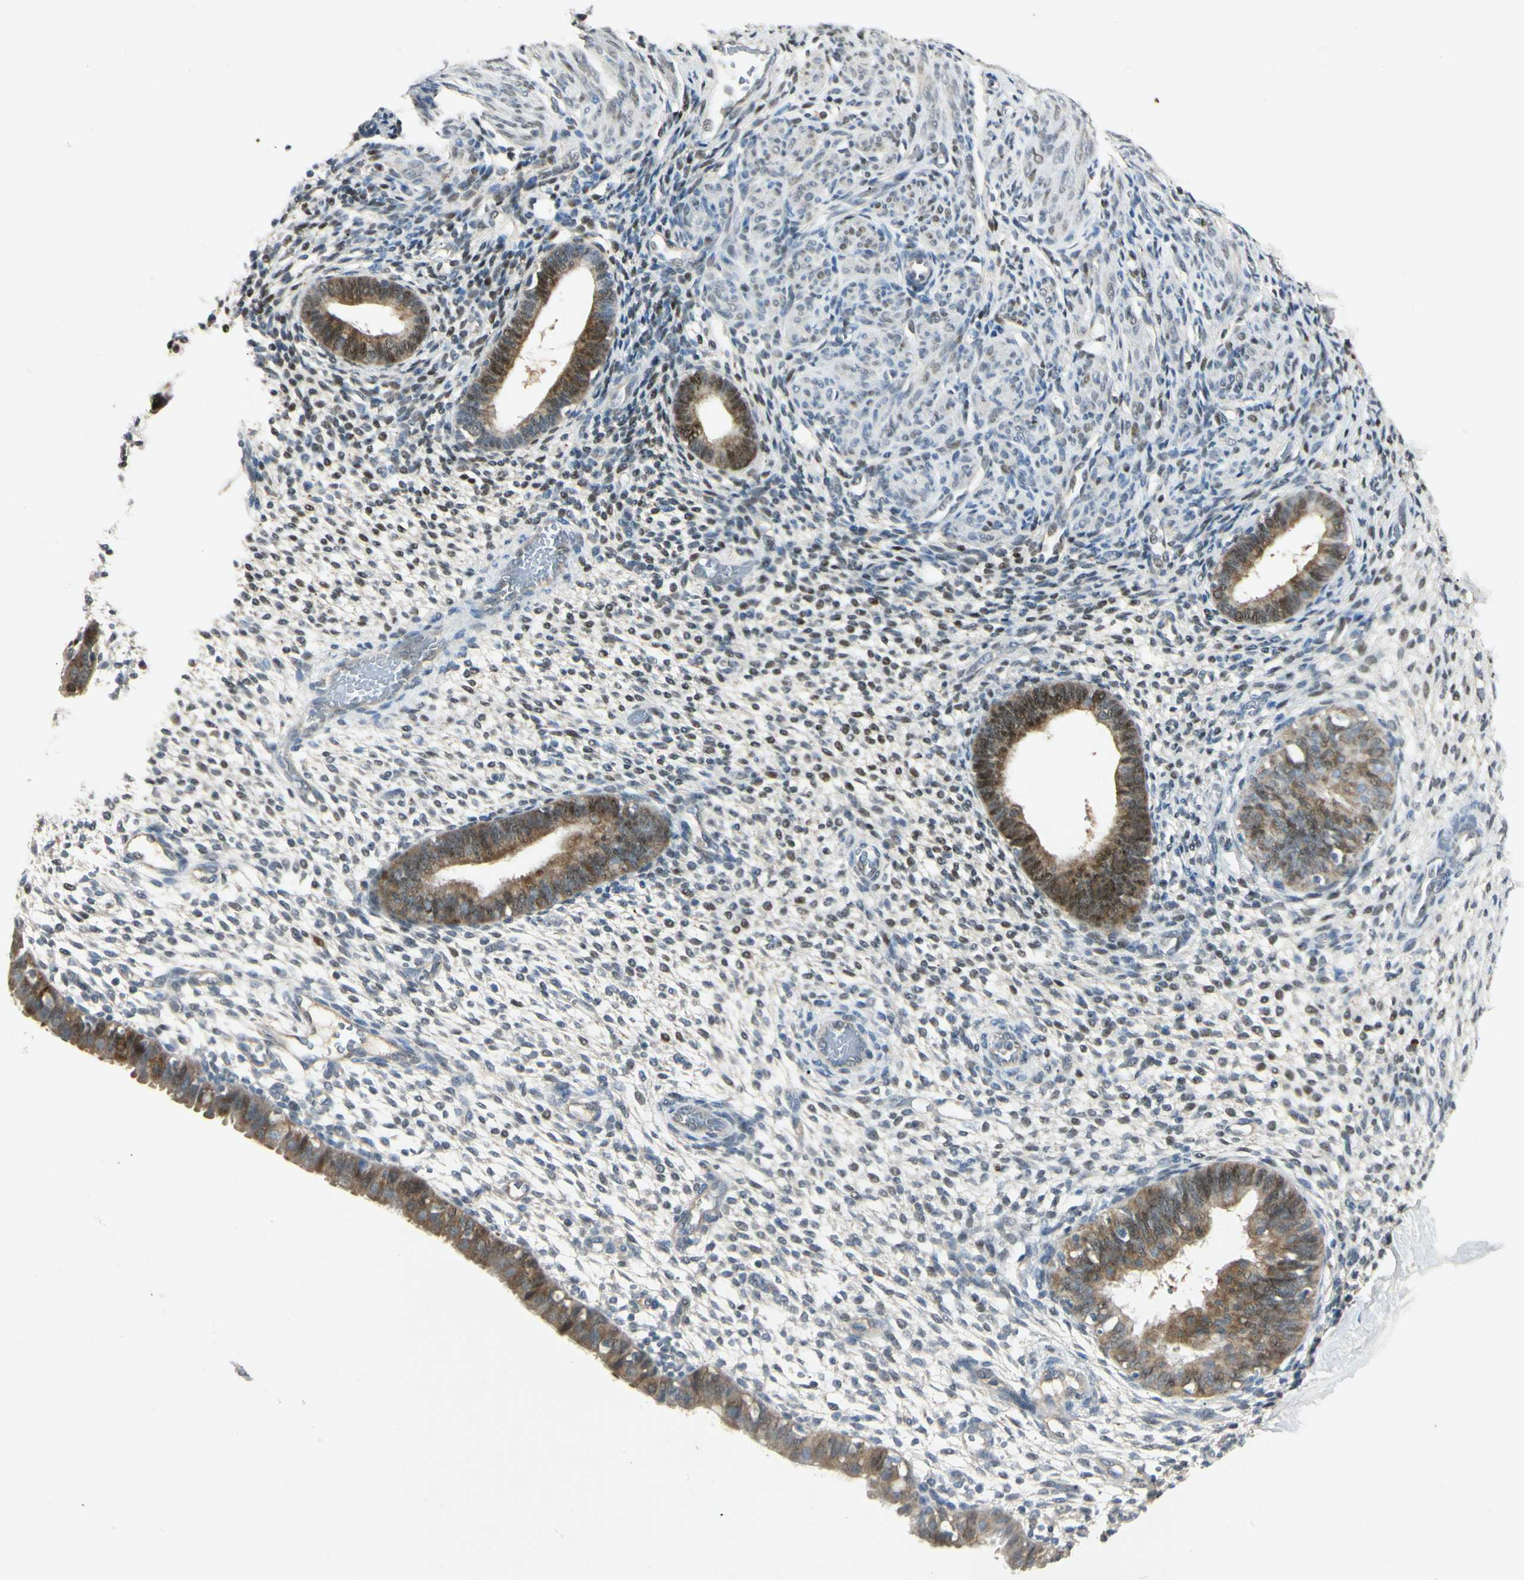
{"staining": {"intensity": "moderate", "quantity": "25%-75%", "location": "nuclear"}, "tissue": "endometrium", "cell_type": "Cells in endometrial stroma", "image_type": "normal", "snomed": [{"axis": "morphology", "description": "Normal tissue, NOS"}, {"axis": "topography", "description": "Endometrium"}], "caption": "IHC of normal human endometrium demonstrates medium levels of moderate nuclear staining in about 25%-75% of cells in endometrial stroma. The protein of interest is stained brown, and the nuclei are stained in blue (DAB (3,3'-diaminobenzidine) IHC with brightfield microscopy, high magnification).", "gene": "HSPA1B", "patient": {"sex": "female", "age": 61}}